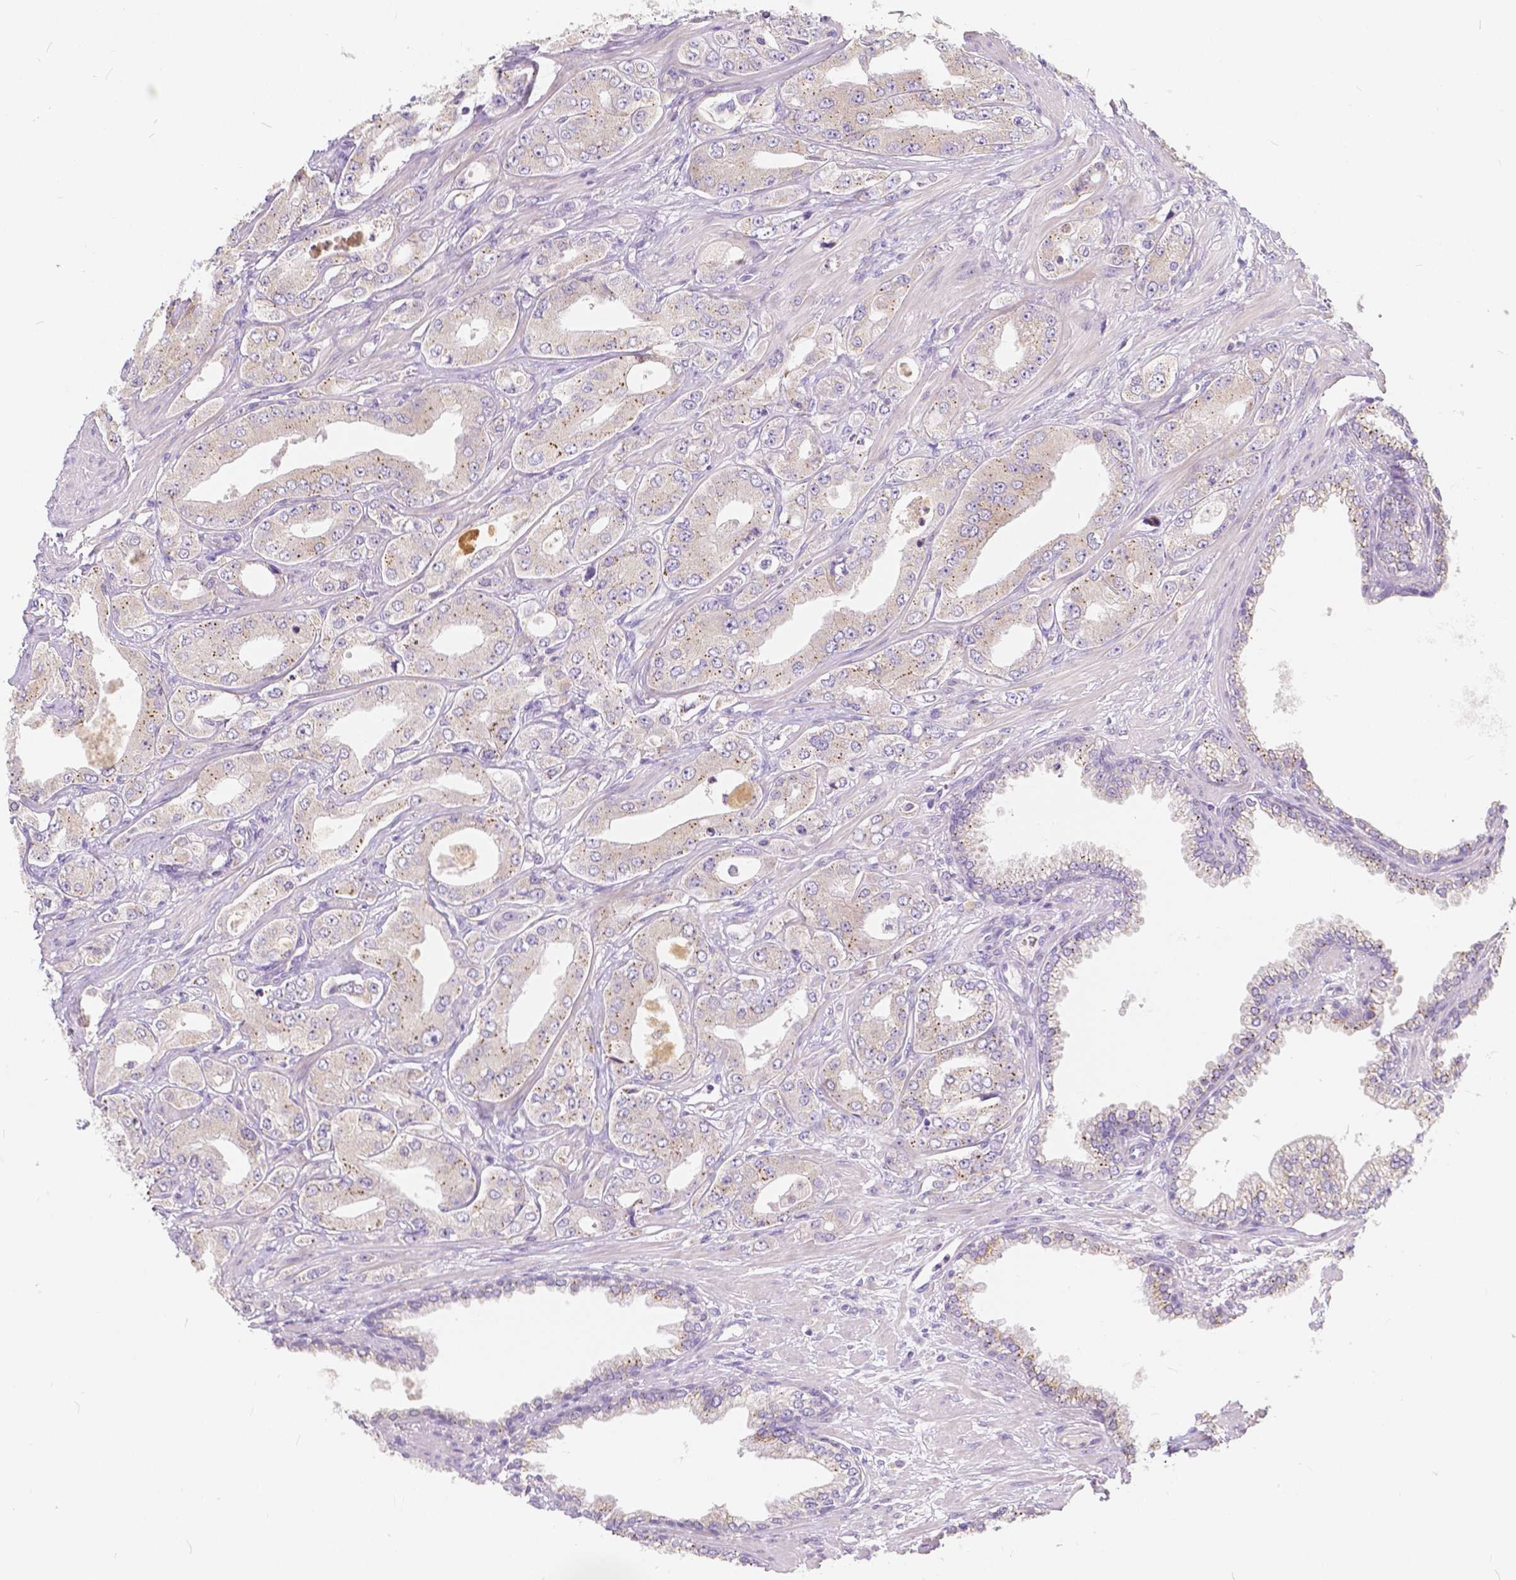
{"staining": {"intensity": "weak", "quantity": "<25%", "location": "cytoplasmic/membranous"}, "tissue": "prostate cancer", "cell_type": "Tumor cells", "image_type": "cancer", "snomed": [{"axis": "morphology", "description": "Adenocarcinoma, Low grade"}, {"axis": "topography", "description": "Prostate"}], "caption": "IHC of prostate low-grade adenocarcinoma shows no staining in tumor cells.", "gene": "RNF186", "patient": {"sex": "male", "age": 60}}